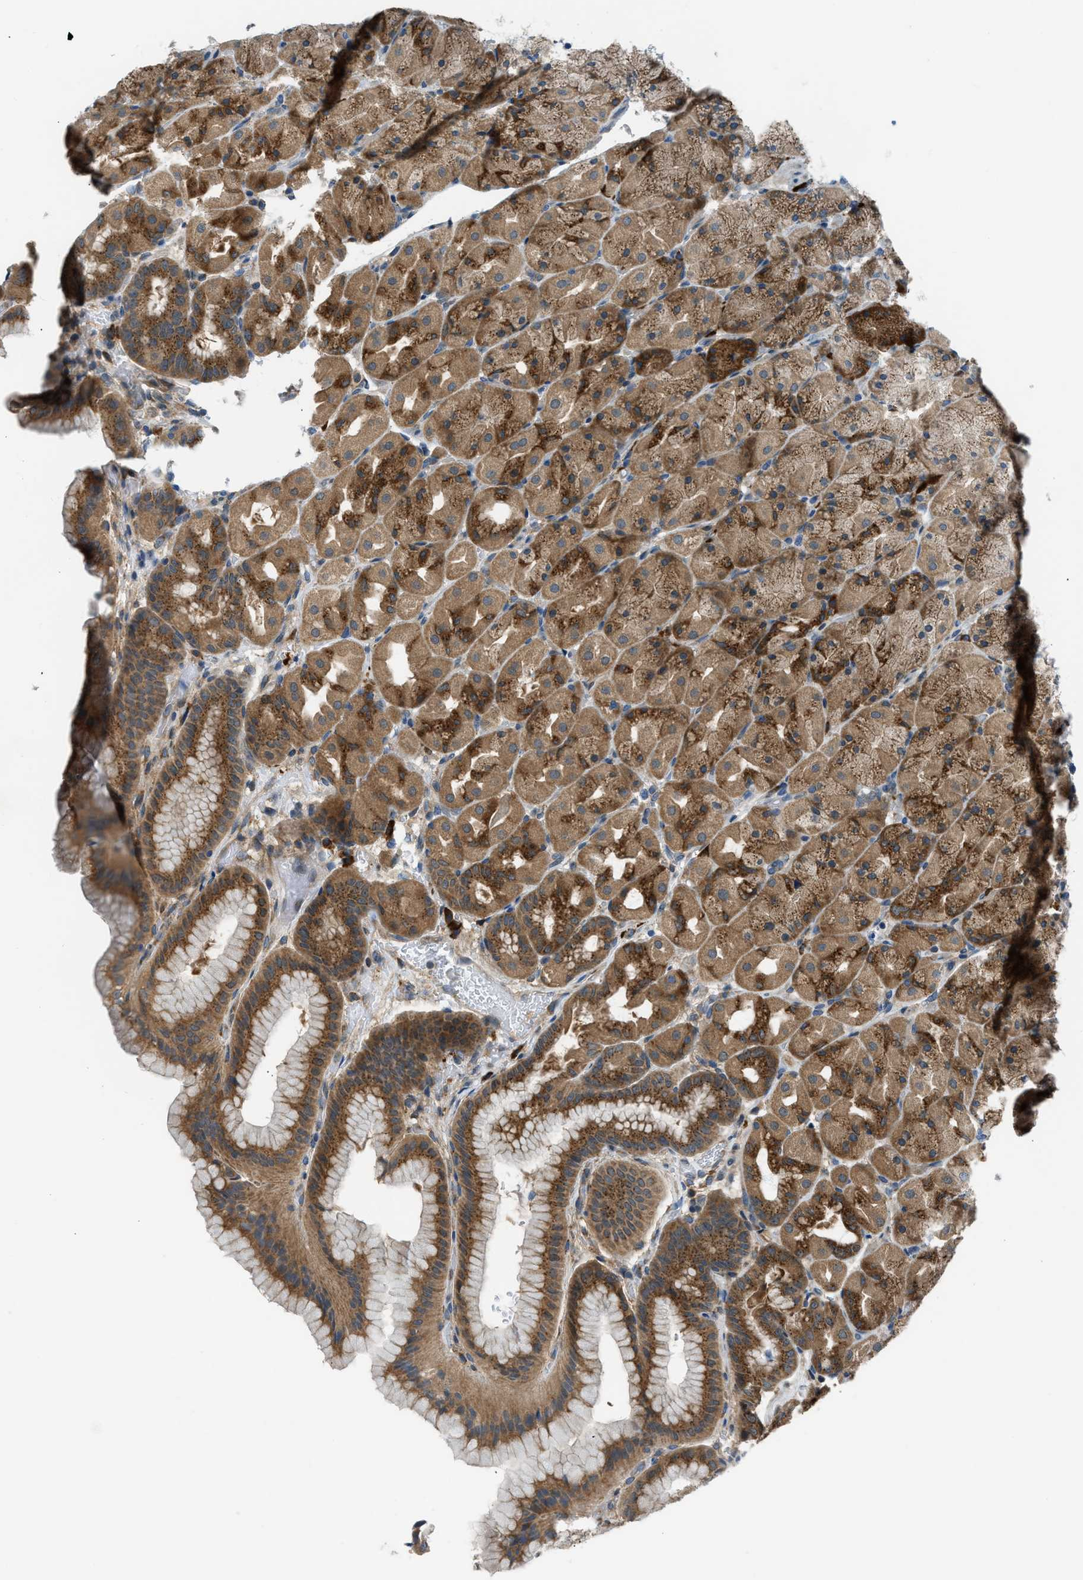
{"staining": {"intensity": "moderate", "quantity": ">75%", "location": "cytoplasmic/membranous"}, "tissue": "stomach", "cell_type": "Glandular cells", "image_type": "normal", "snomed": [{"axis": "morphology", "description": "Normal tissue, NOS"}, {"axis": "morphology", "description": "Carcinoid, malignant, NOS"}, {"axis": "topography", "description": "Stomach, upper"}], "caption": "This histopathology image reveals normal stomach stained with immunohistochemistry to label a protein in brown. The cytoplasmic/membranous of glandular cells show moderate positivity for the protein. Nuclei are counter-stained blue.", "gene": "EDARADD", "patient": {"sex": "male", "age": 39}}